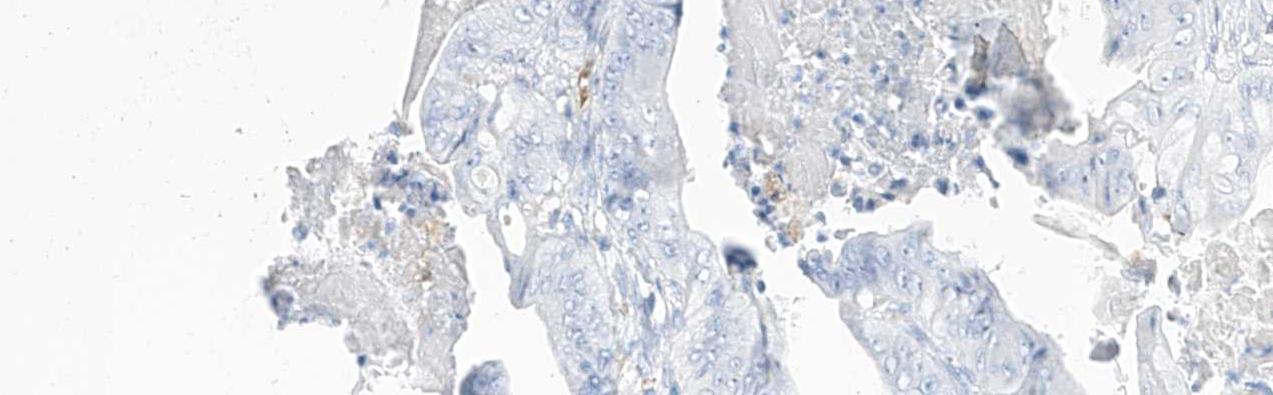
{"staining": {"intensity": "negative", "quantity": "none", "location": "none"}, "tissue": "stomach cancer", "cell_type": "Tumor cells", "image_type": "cancer", "snomed": [{"axis": "morphology", "description": "Adenocarcinoma, NOS"}, {"axis": "topography", "description": "Stomach"}], "caption": "Tumor cells show no significant positivity in adenocarcinoma (stomach).", "gene": "PRSS23", "patient": {"sex": "female", "age": 73}}